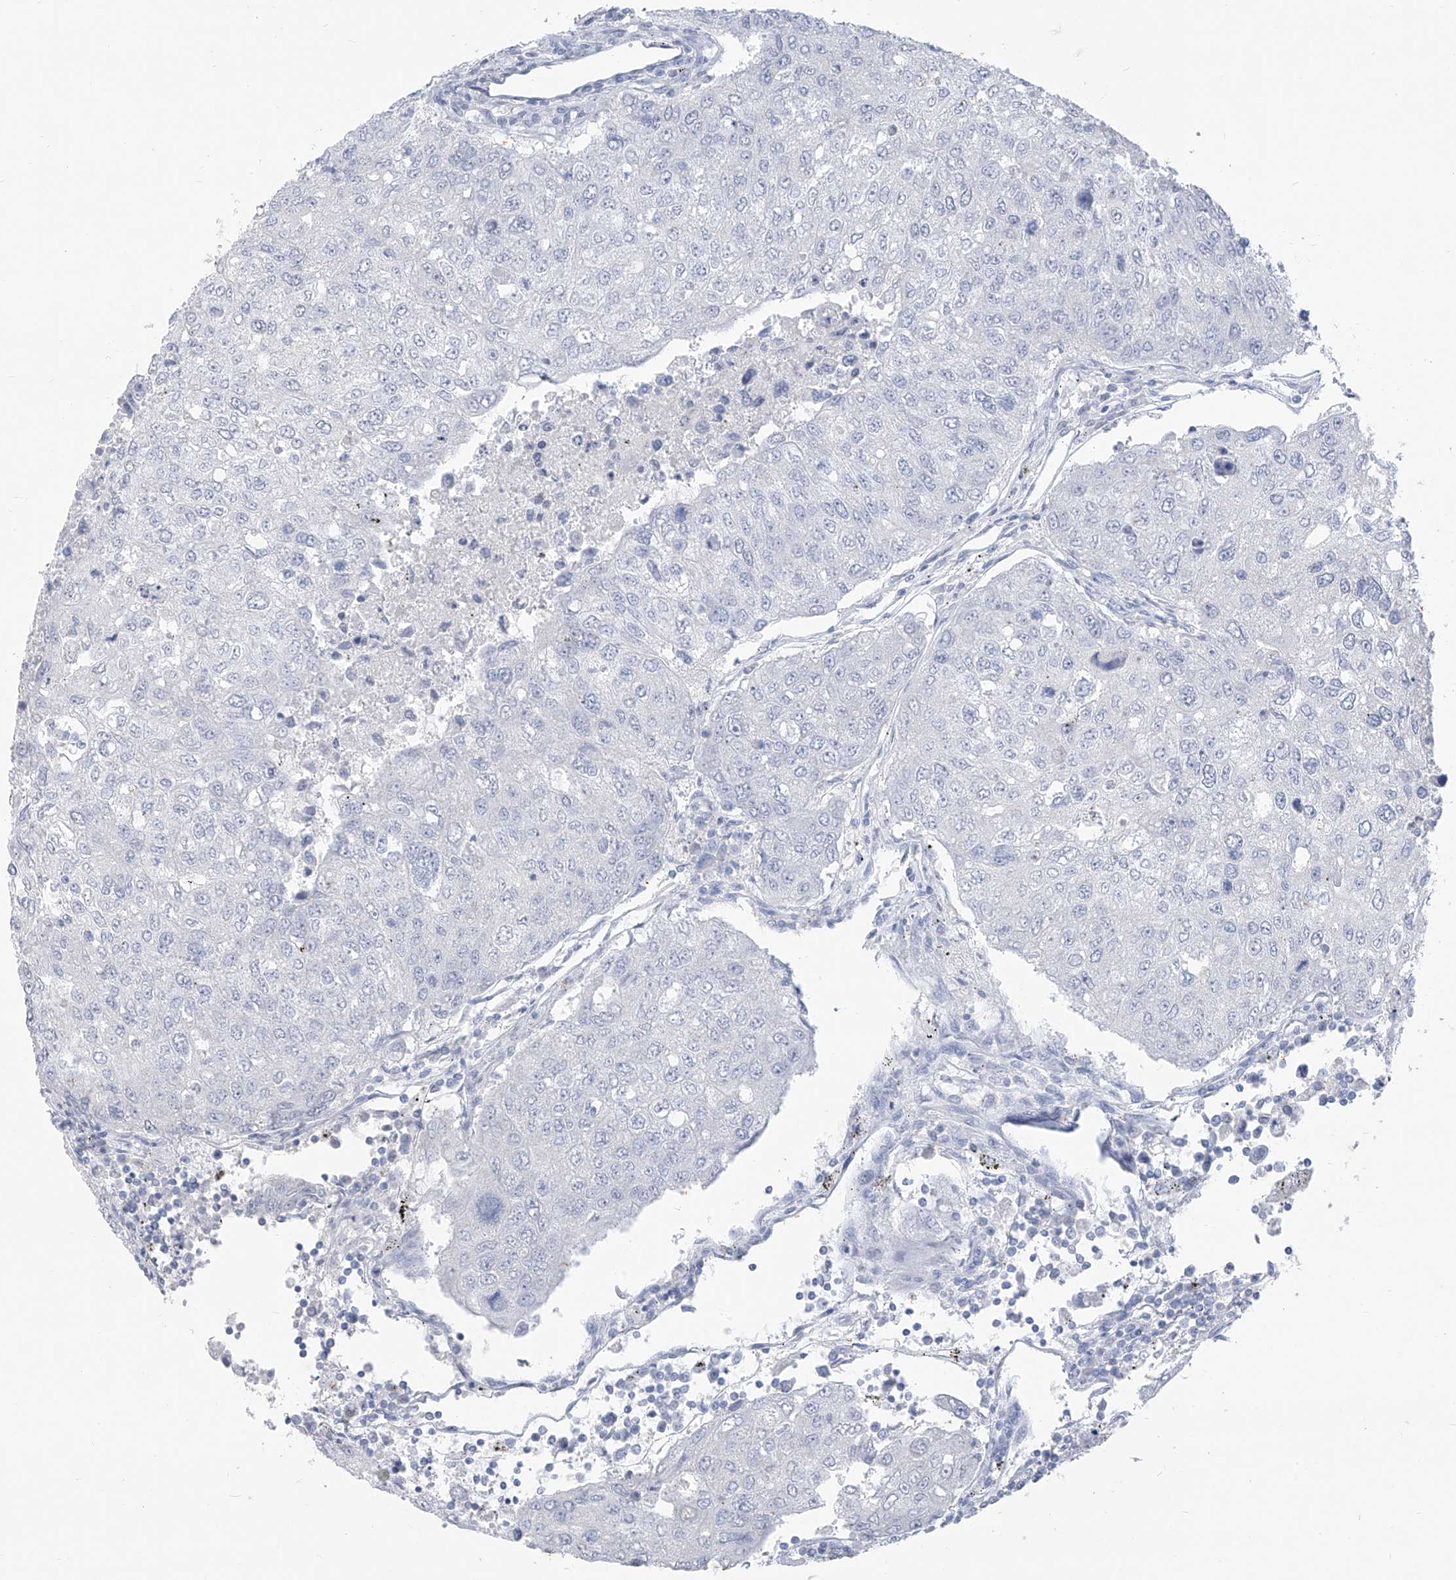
{"staining": {"intensity": "negative", "quantity": "none", "location": "none"}, "tissue": "urothelial cancer", "cell_type": "Tumor cells", "image_type": "cancer", "snomed": [{"axis": "morphology", "description": "Urothelial carcinoma, High grade"}, {"axis": "topography", "description": "Lymph node"}, {"axis": "topography", "description": "Urinary bladder"}], "caption": "Immunohistochemistry (IHC) photomicrograph of neoplastic tissue: human high-grade urothelial carcinoma stained with DAB (3,3'-diaminobenzidine) shows no significant protein expression in tumor cells. (DAB (3,3'-diaminobenzidine) immunohistochemistry with hematoxylin counter stain).", "gene": "CX3CR1", "patient": {"sex": "male", "age": 51}}